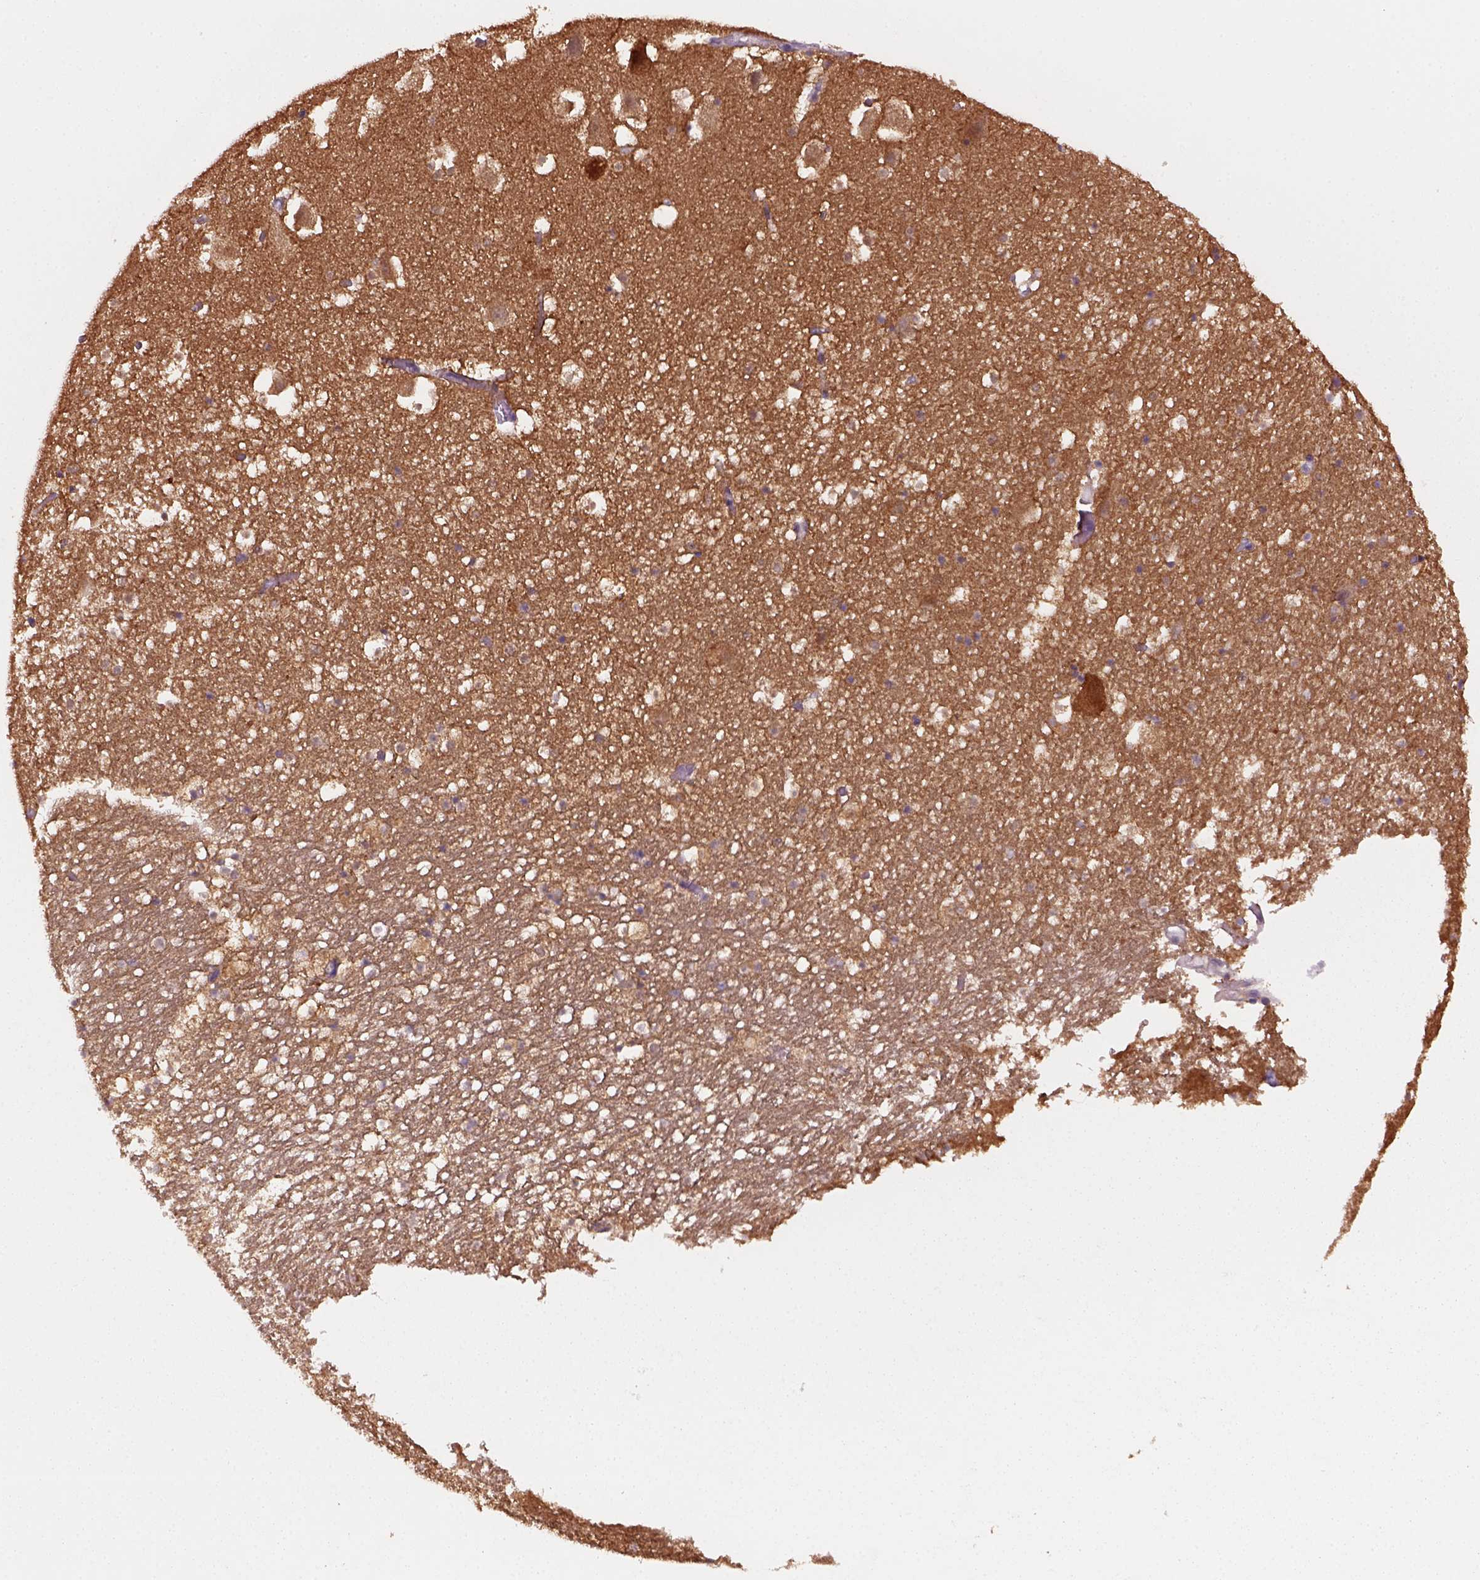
{"staining": {"intensity": "weak", "quantity": ">75%", "location": "cytoplasmic/membranous"}, "tissue": "hippocampus", "cell_type": "Glial cells", "image_type": "normal", "snomed": [{"axis": "morphology", "description": "Normal tissue, NOS"}, {"axis": "topography", "description": "Hippocampus"}], "caption": "This image exhibits immunohistochemistry staining of unremarkable human hippocampus, with low weak cytoplasmic/membranous expression in approximately >75% of glial cells.", "gene": "GOT1", "patient": {"sex": "male", "age": 26}}